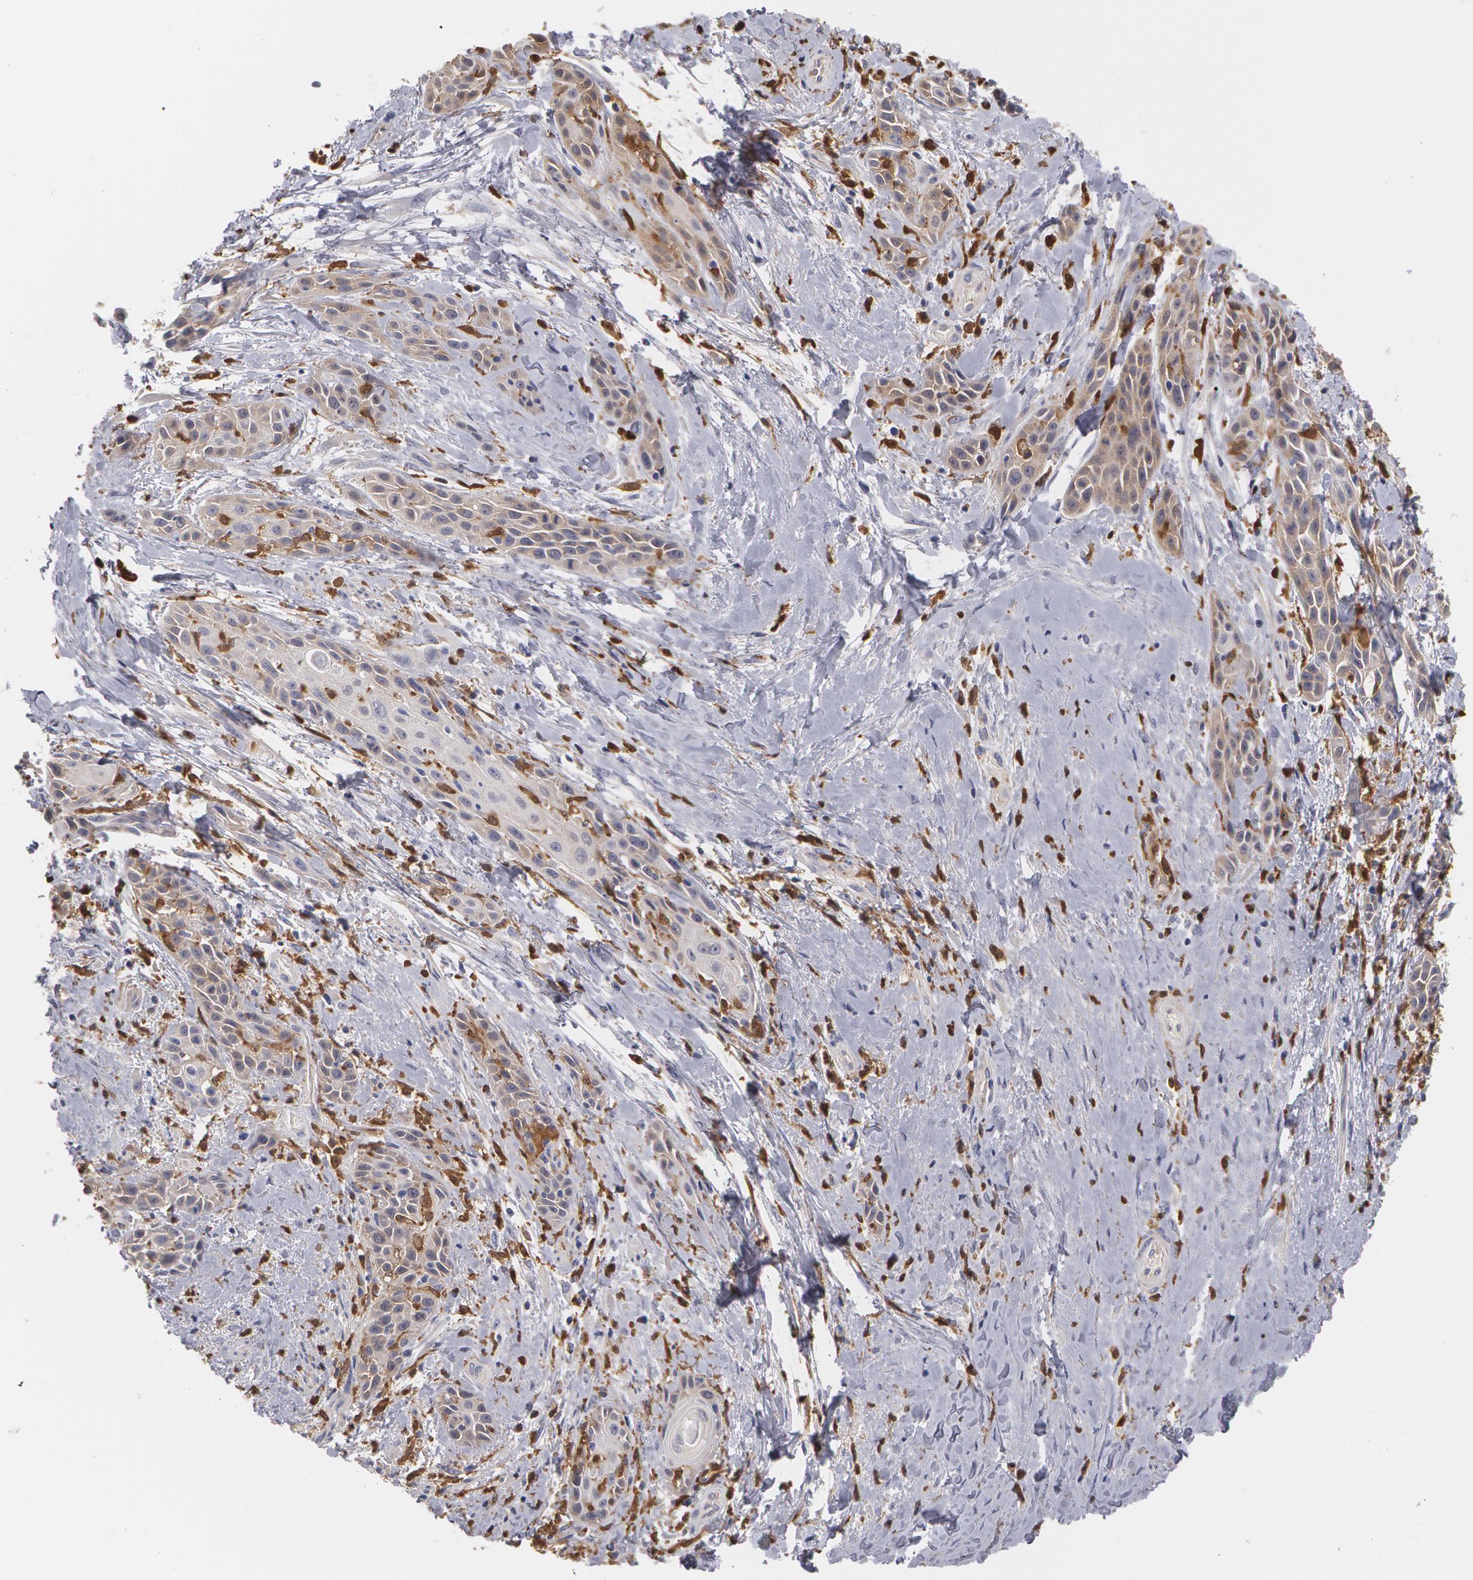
{"staining": {"intensity": "weak", "quantity": ">75%", "location": "cytoplasmic/membranous"}, "tissue": "skin cancer", "cell_type": "Tumor cells", "image_type": "cancer", "snomed": [{"axis": "morphology", "description": "Squamous cell carcinoma, NOS"}, {"axis": "topography", "description": "Skin"}, {"axis": "topography", "description": "Anal"}], "caption": "Skin squamous cell carcinoma stained with DAB (3,3'-diaminobenzidine) immunohistochemistry (IHC) exhibits low levels of weak cytoplasmic/membranous positivity in approximately >75% of tumor cells.", "gene": "SYK", "patient": {"sex": "male", "age": 64}}